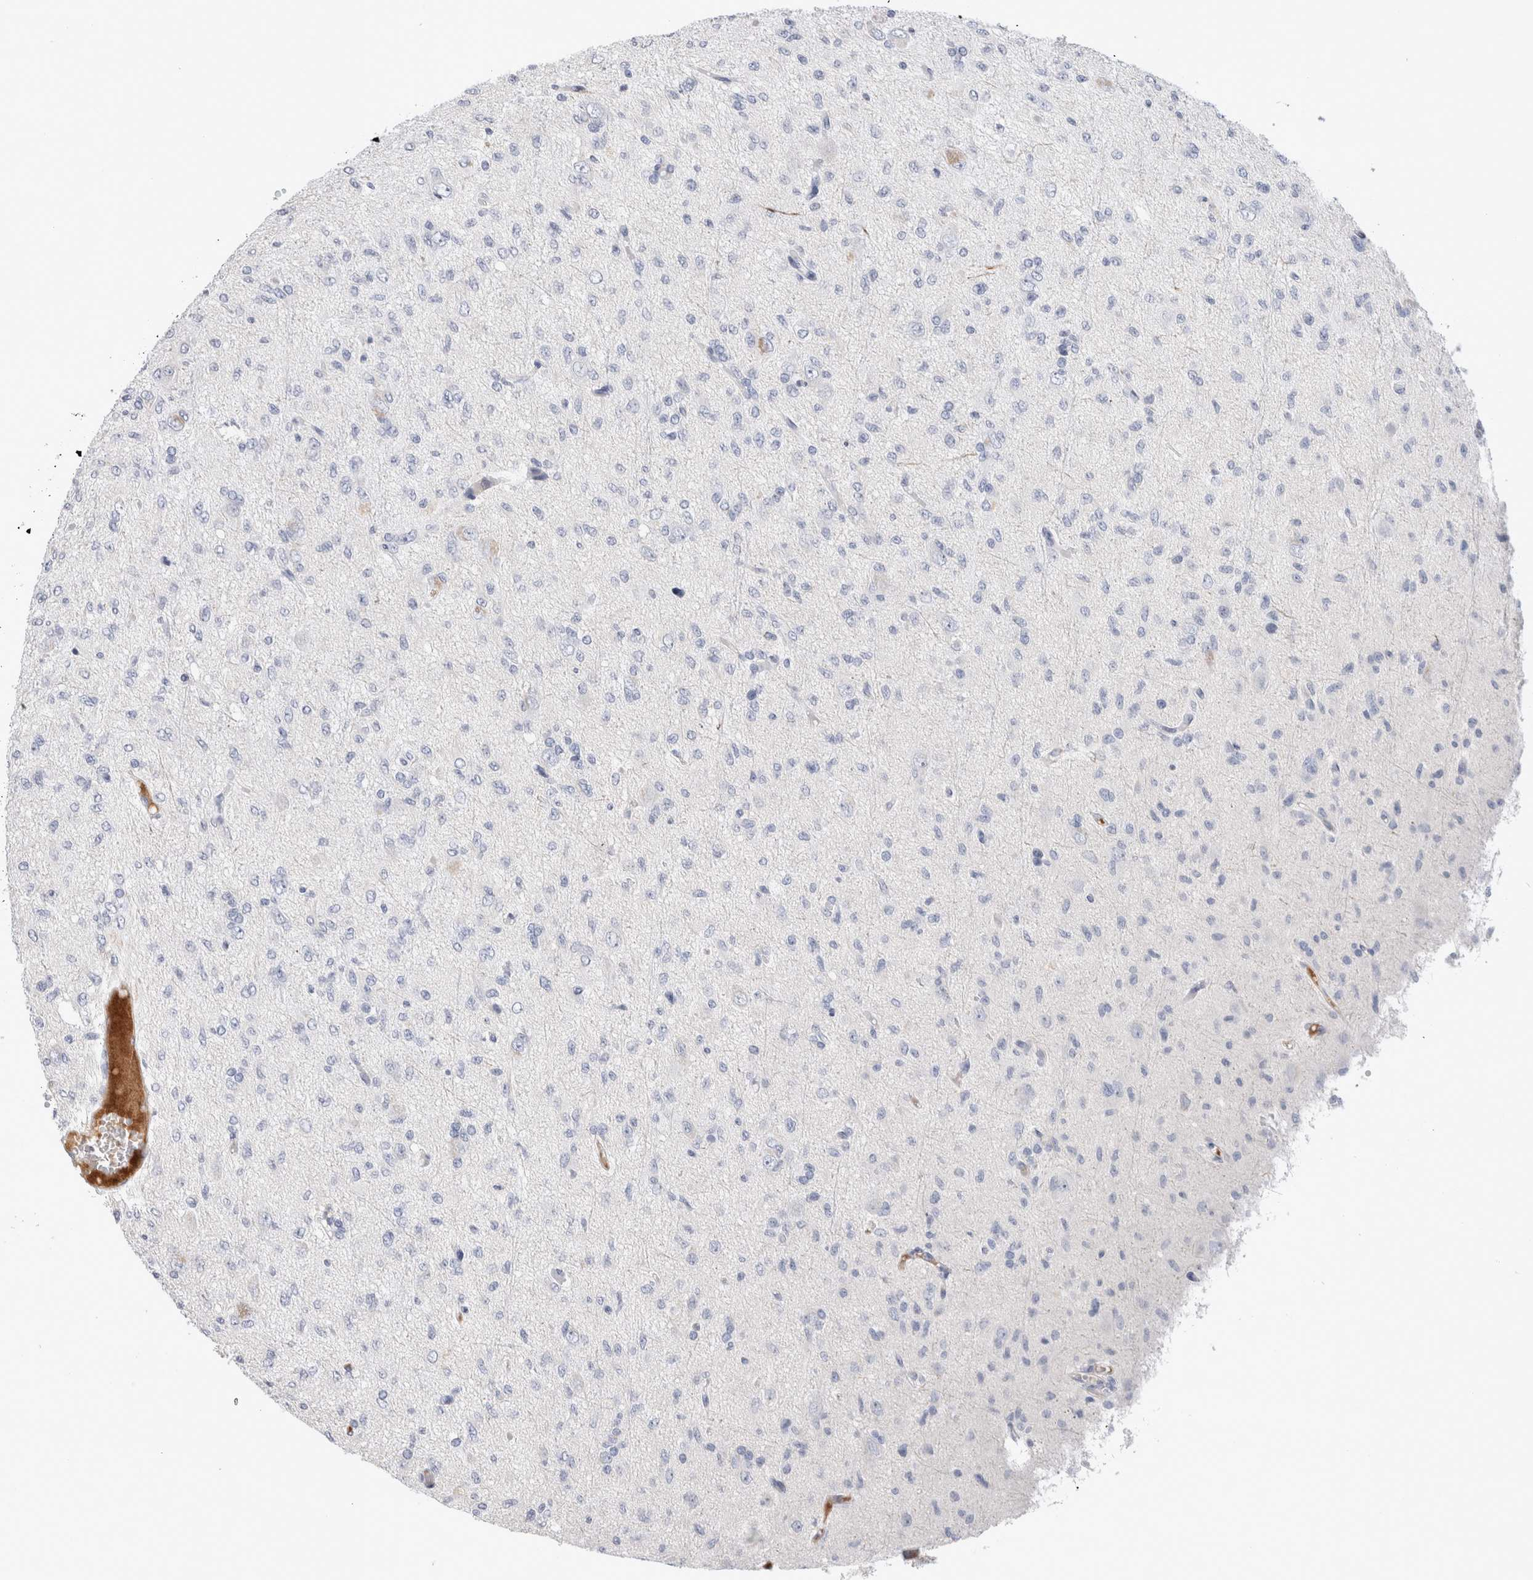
{"staining": {"intensity": "negative", "quantity": "none", "location": "none"}, "tissue": "glioma", "cell_type": "Tumor cells", "image_type": "cancer", "snomed": [{"axis": "morphology", "description": "Glioma, malignant, High grade"}, {"axis": "topography", "description": "Brain"}], "caption": "Protein analysis of glioma reveals no significant staining in tumor cells.", "gene": "ECHDC2", "patient": {"sex": "female", "age": 59}}